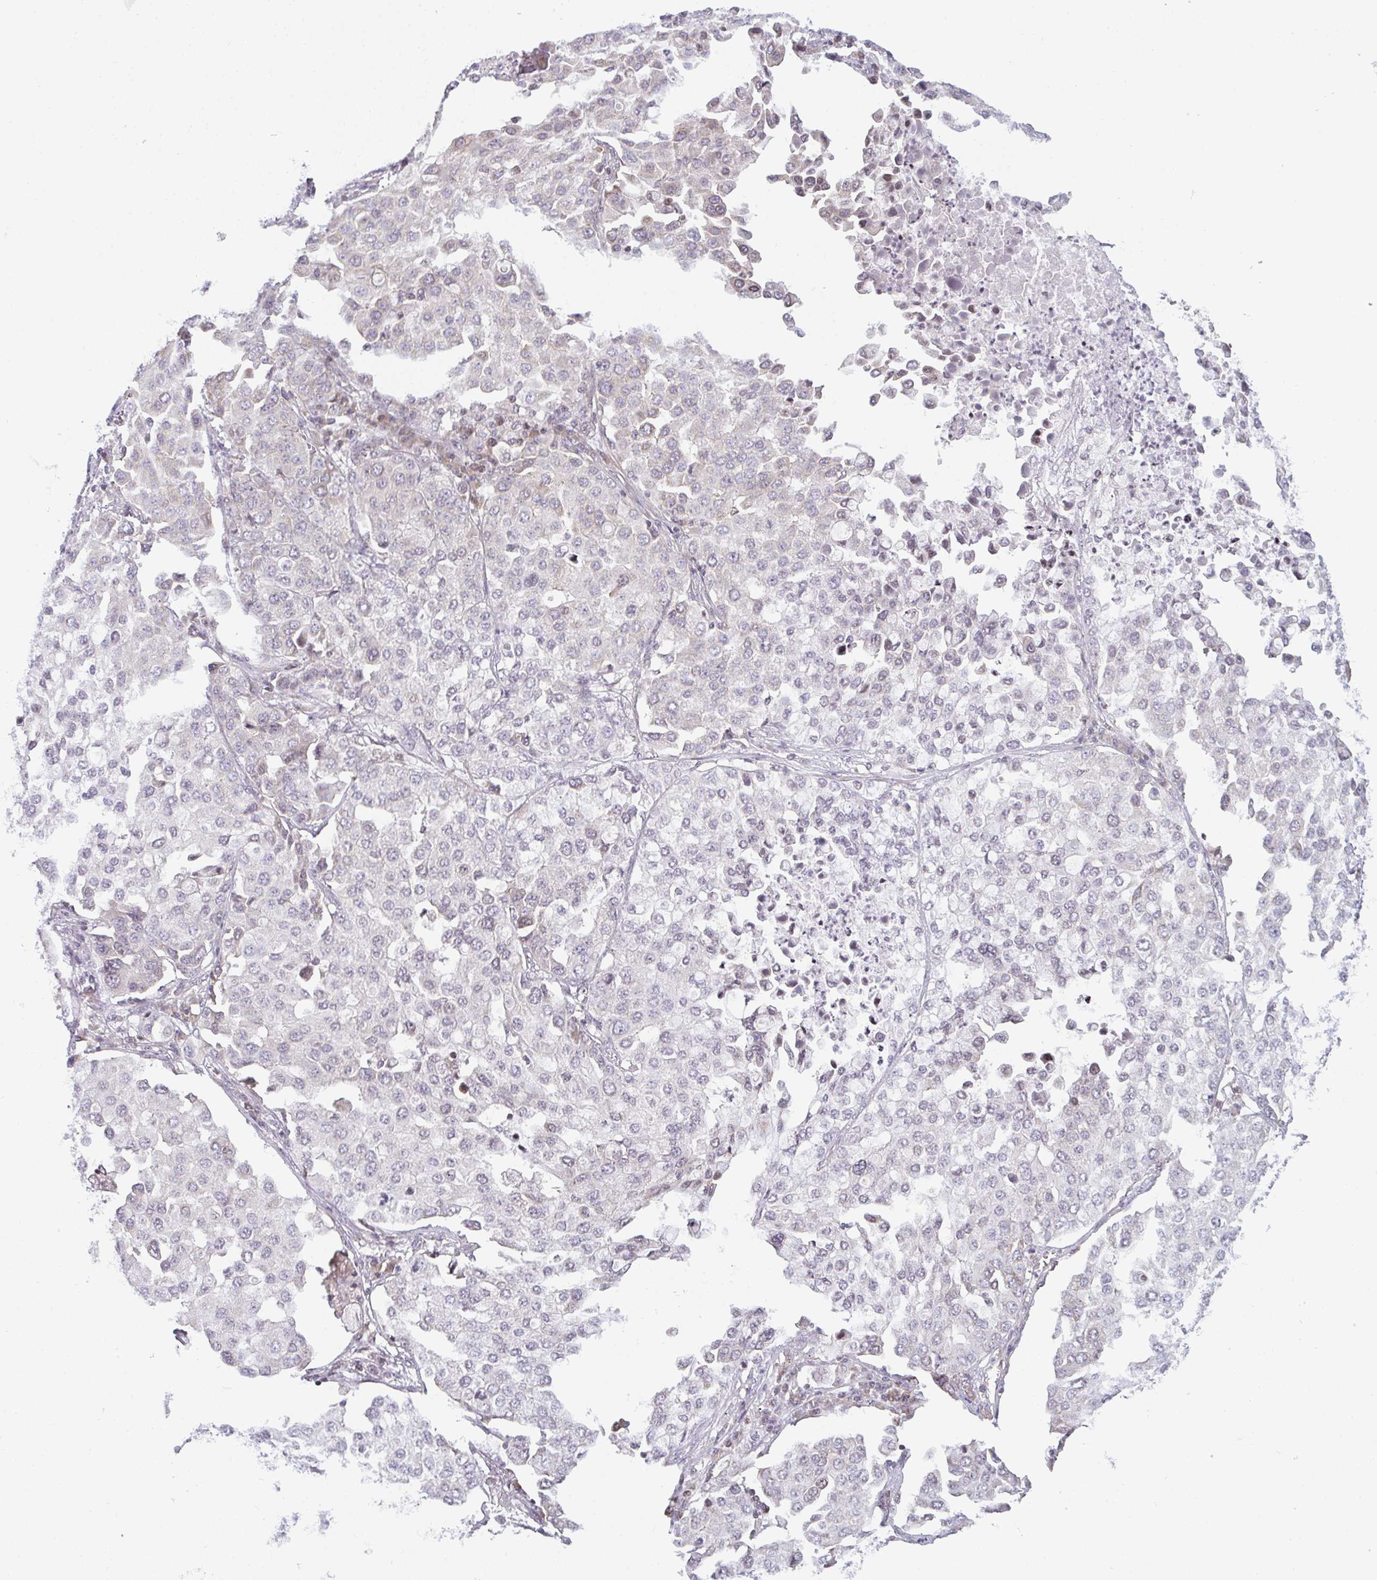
{"staining": {"intensity": "negative", "quantity": "none", "location": "none"}, "tissue": "lung cancer", "cell_type": "Tumor cells", "image_type": "cancer", "snomed": [{"axis": "morphology", "description": "Adenocarcinoma, NOS"}, {"axis": "morphology", "description": "Adenocarcinoma, metastatic, NOS"}, {"axis": "topography", "description": "Lymph node"}, {"axis": "topography", "description": "Lung"}], "caption": "This image is of lung cancer (metastatic adenocarcinoma) stained with IHC to label a protein in brown with the nuclei are counter-stained blue. There is no positivity in tumor cells.", "gene": "TMEM237", "patient": {"sex": "female", "age": 65}}